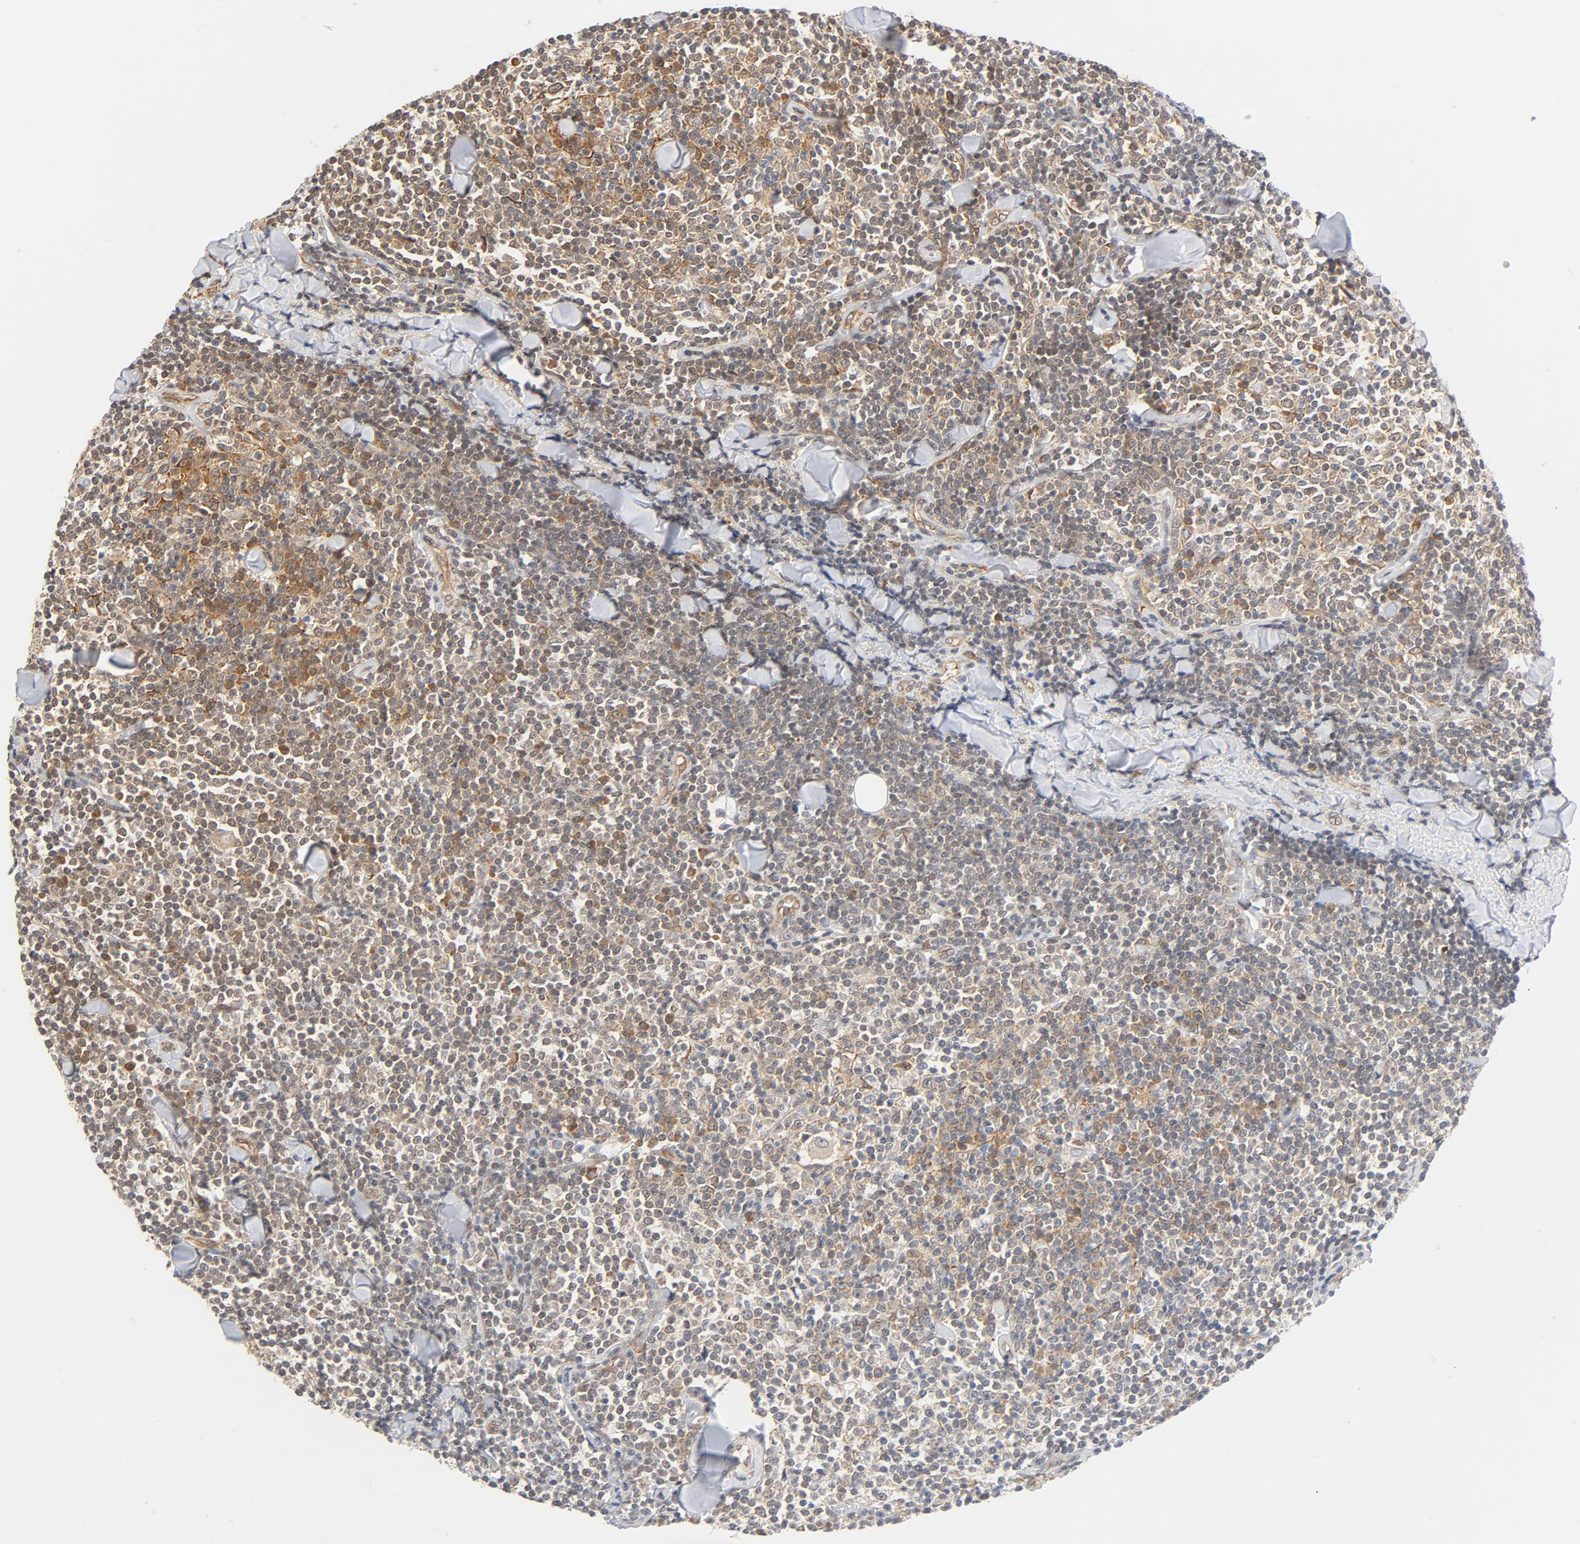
{"staining": {"intensity": "moderate", "quantity": ">75%", "location": "cytoplasmic/membranous"}, "tissue": "lymphoma", "cell_type": "Tumor cells", "image_type": "cancer", "snomed": [{"axis": "morphology", "description": "Malignant lymphoma, non-Hodgkin's type, Low grade"}, {"axis": "topography", "description": "Soft tissue"}], "caption": "IHC micrograph of neoplastic tissue: lymphoma stained using IHC demonstrates medium levels of moderate protein expression localized specifically in the cytoplasmic/membranous of tumor cells, appearing as a cytoplasmic/membranous brown color.", "gene": "EIF4E", "patient": {"sex": "male", "age": 92}}